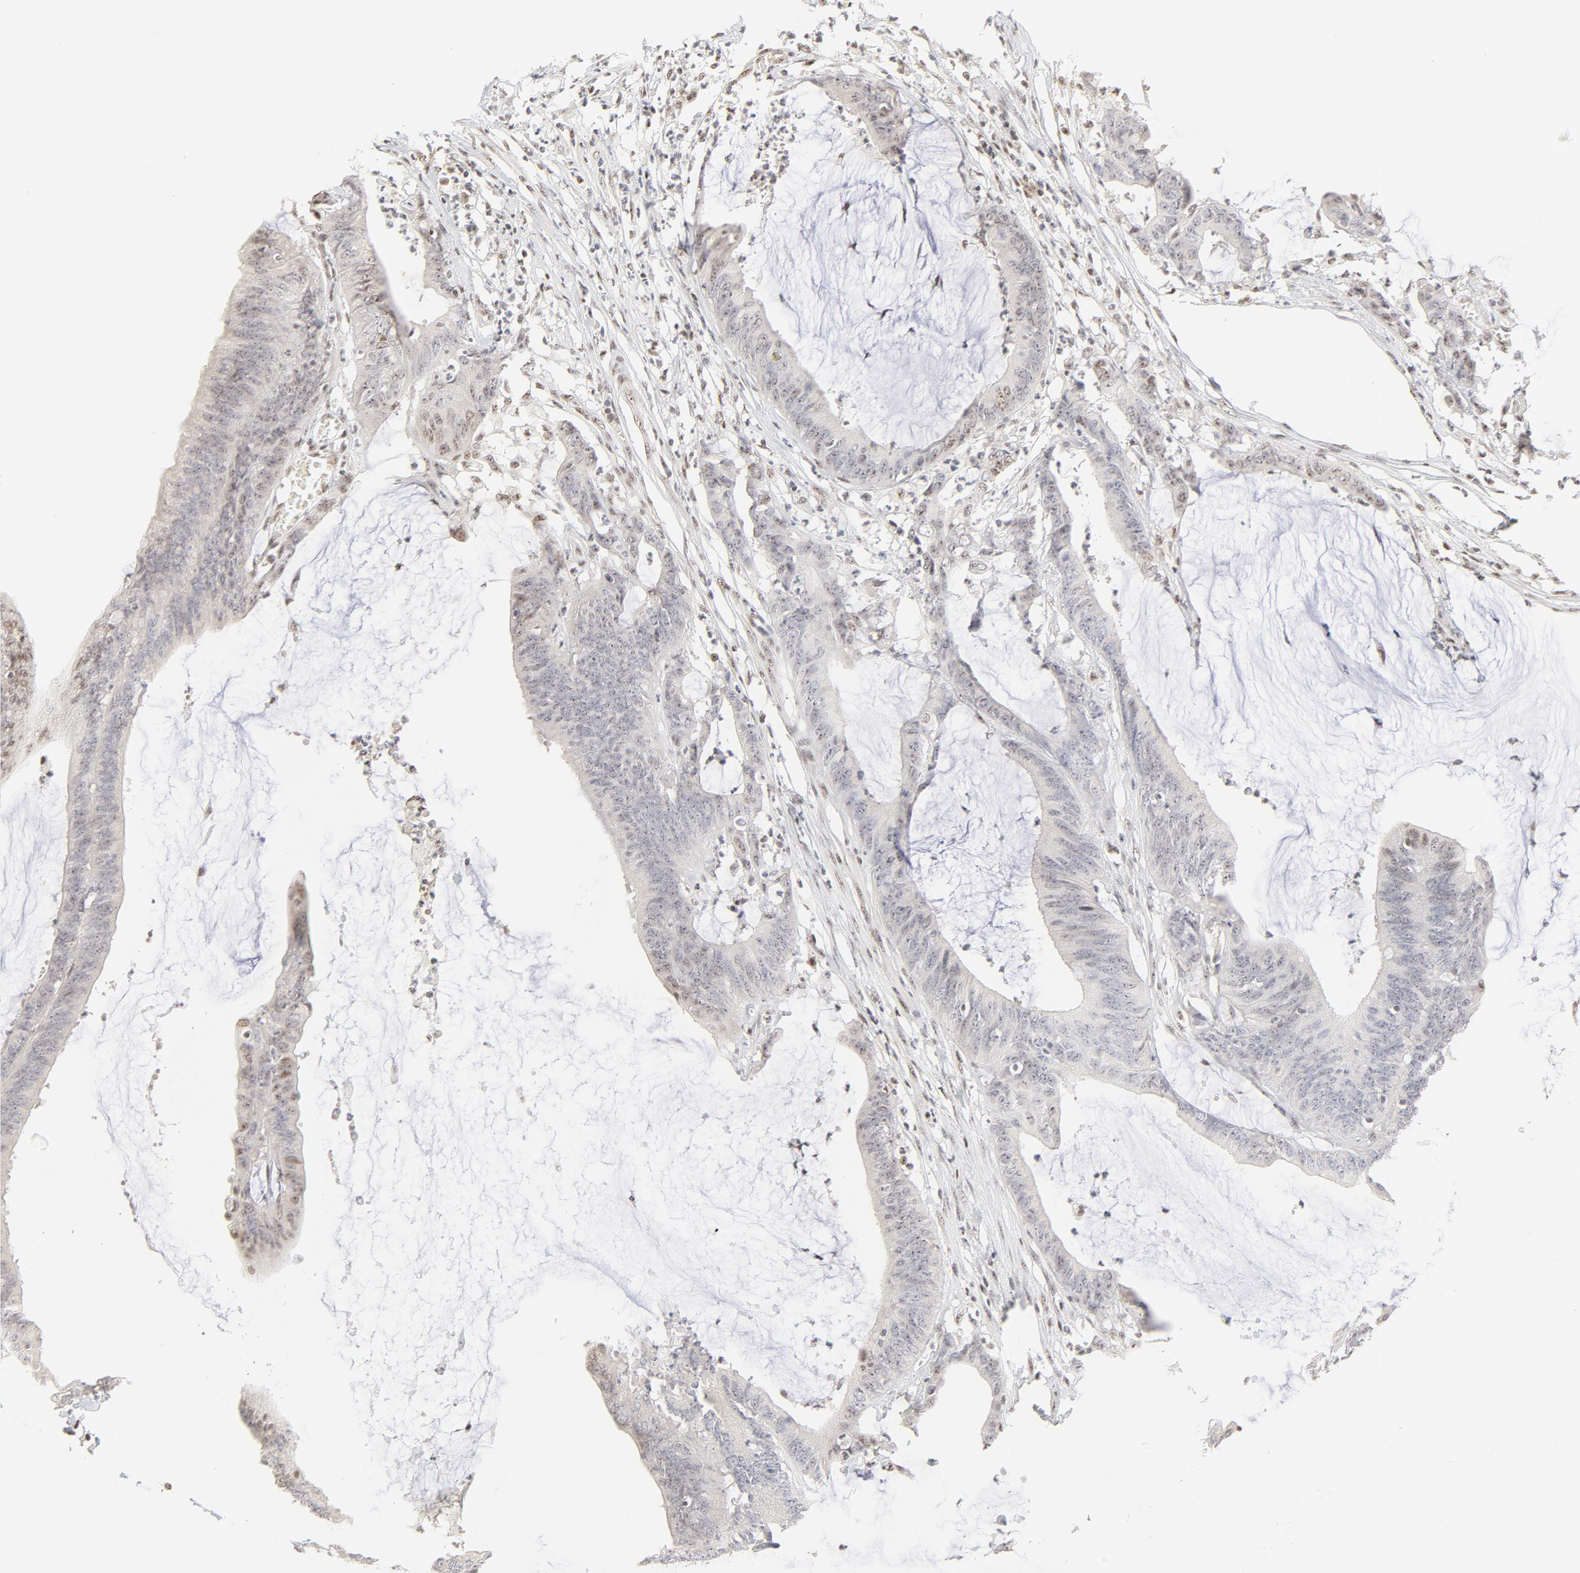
{"staining": {"intensity": "negative", "quantity": "none", "location": "none"}, "tissue": "colorectal cancer", "cell_type": "Tumor cells", "image_type": "cancer", "snomed": [{"axis": "morphology", "description": "Adenocarcinoma, NOS"}, {"axis": "topography", "description": "Rectum"}], "caption": "There is no significant positivity in tumor cells of colorectal cancer (adenocarcinoma). (Stains: DAB immunohistochemistry (IHC) with hematoxylin counter stain, Microscopy: brightfield microscopy at high magnification).", "gene": "NFIL3", "patient": {"sex": "female", "age": 66}}